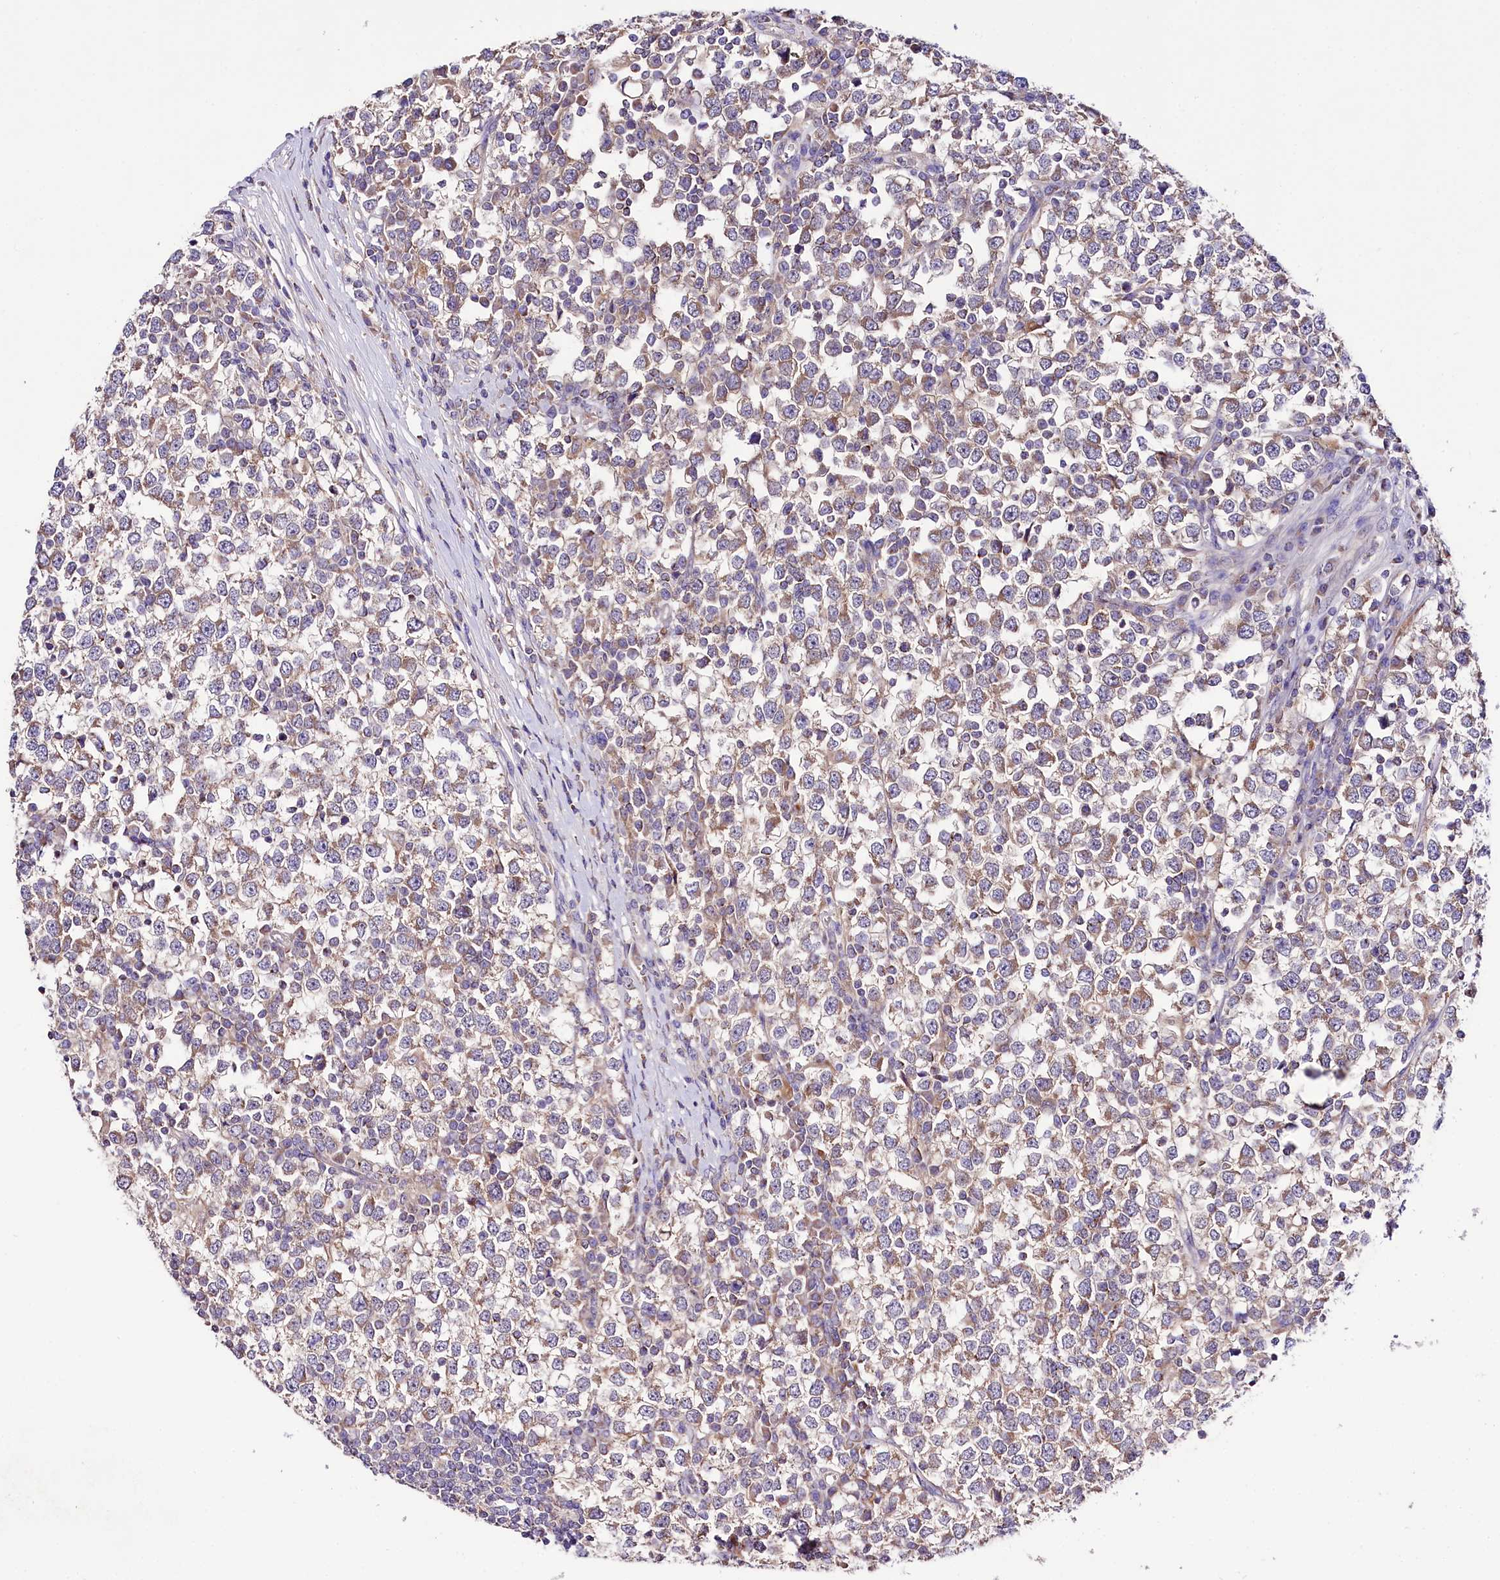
{"staining": {"intensity": "weak", "quantity": "25%-75%", "location": "cytoplasmic/membranous"}, "tissue": "testis cancer", "cell_type": "Tumor cells", "image_type": "cancer", "snomed": [{"axis": "morphology", "description": "Seminoma, NOS"}, {"axis": "topography", "description": "Testis"}], "caption": "Immunohistochemical staining of seminoma (testis) displays weak cytoplasmic/membranous protein expression in approximately 25%-75% of tumor cells.", "gene": "ZNF45", "patient": {"sex": "male", "age": 65}}